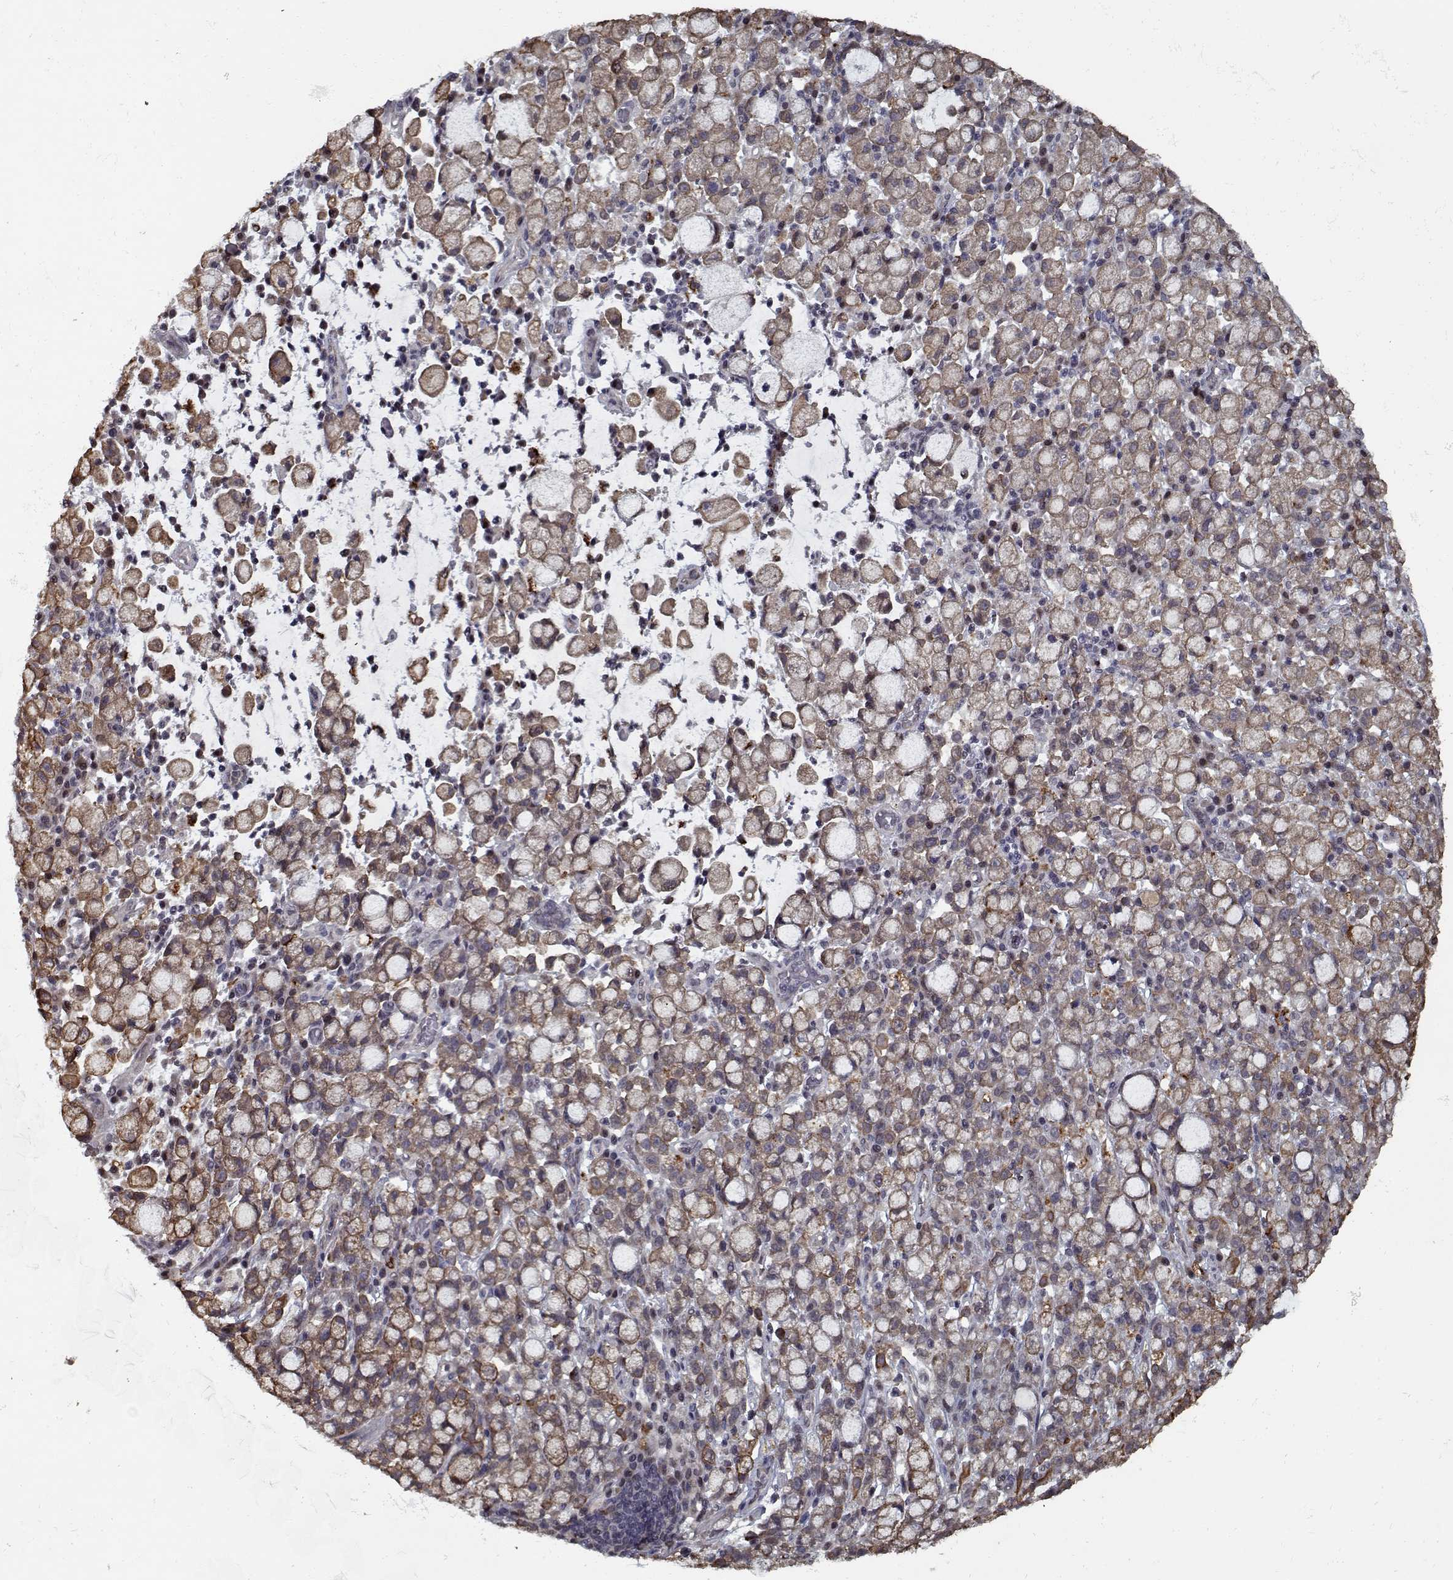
{"staining": {"intensity": "moderate", "quantity": ">75%", "location": "cytoplasmic/membranous"}, "tissue": "stomach cancer", "cell_type": "Tumor cells", "image_type": "cancer", "snomed": [{"axis": "morphology", "description": "Adenocarcinoma, NOS"}, {"axis": "topography", "description": "Stomach"}], "caption": "IHC of adenocarcinoma (stomach) reveals medium levels of moderate cytoplasmic/membranous expression in approximately >75% of tumor cells.", "gene": "NLK", "patient": {"sex": "male", "age": 58}}